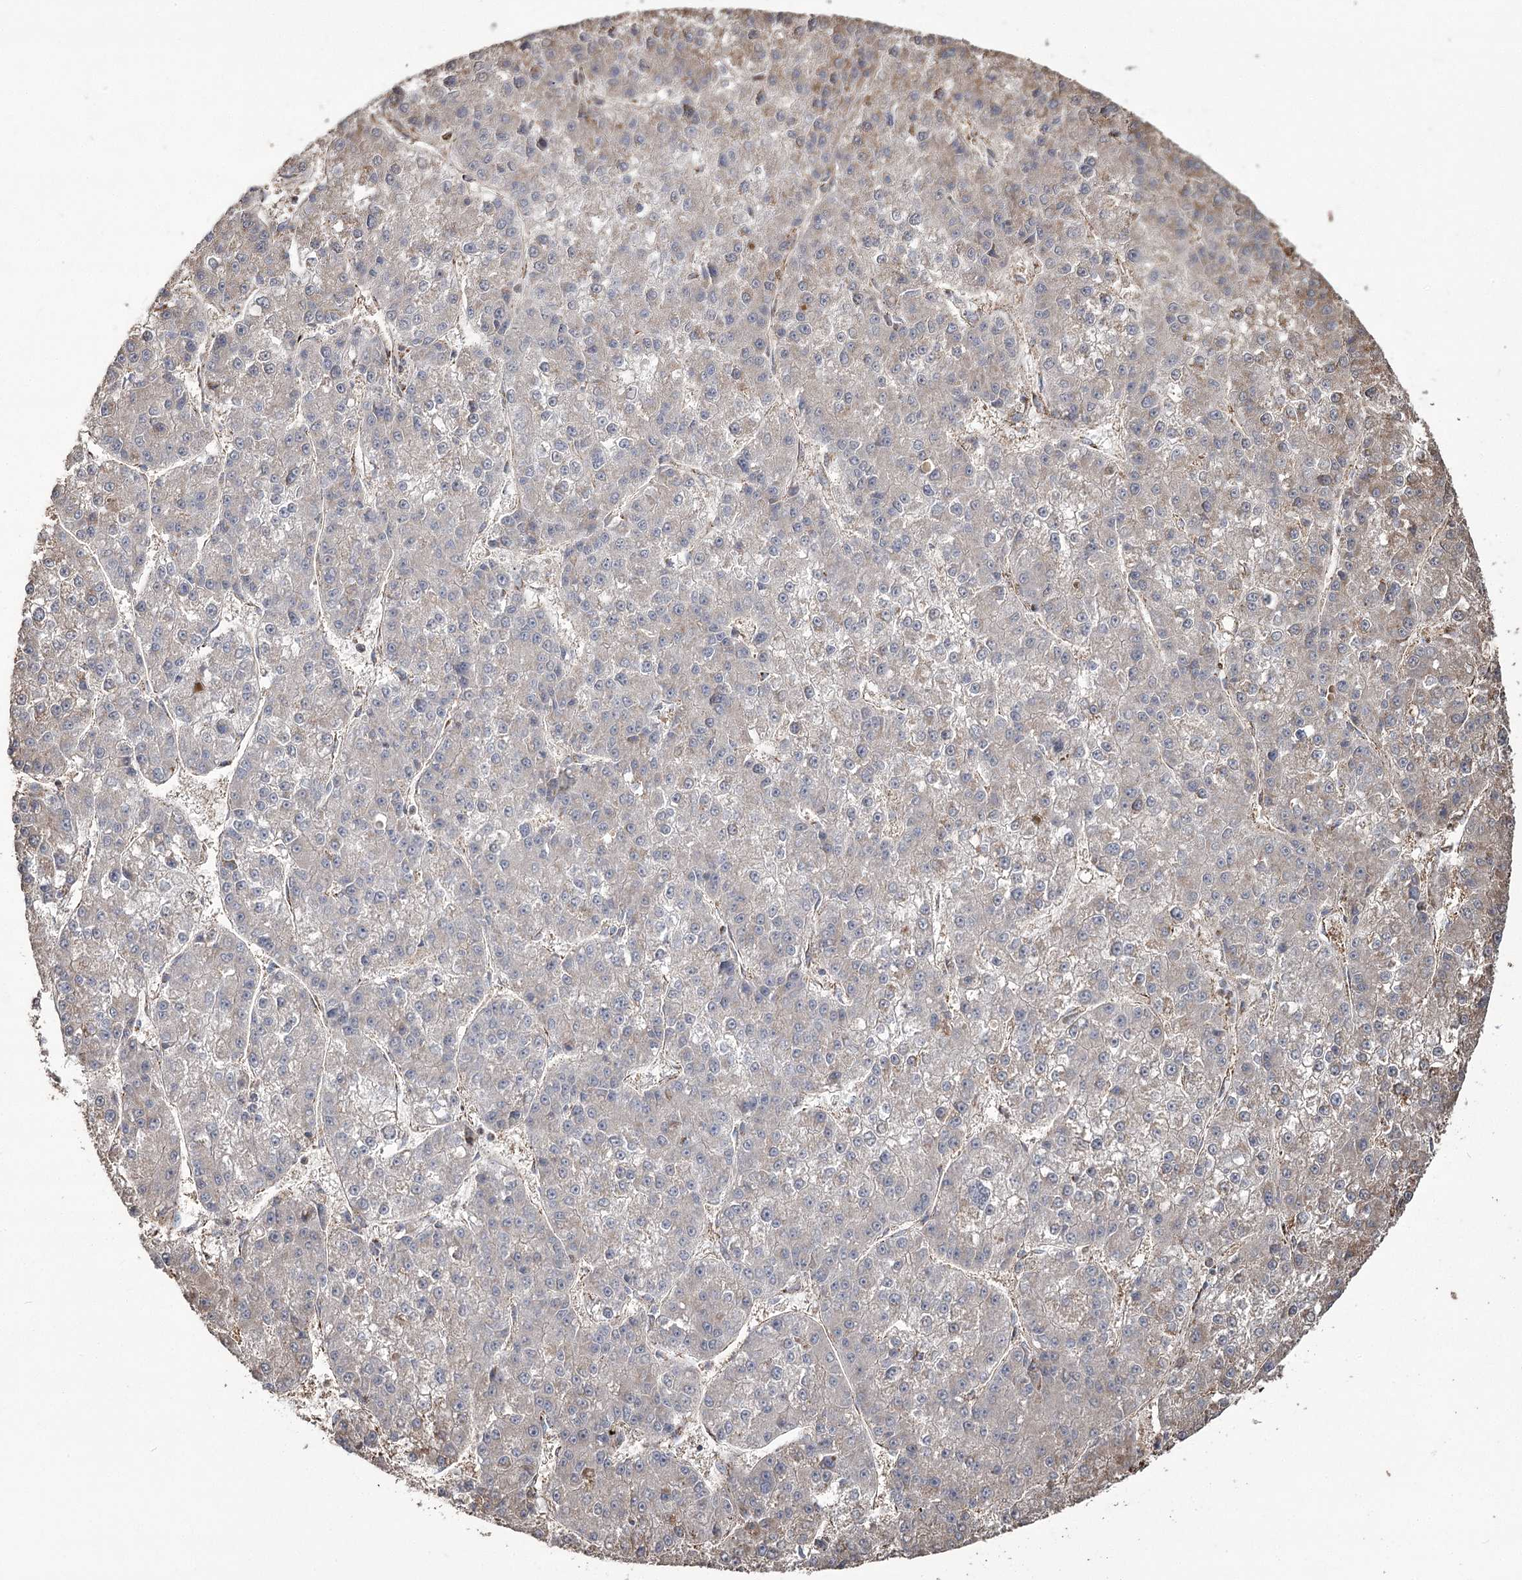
{"staining": {"intensity": "moderate", "quantity": "<25%", "location": "cytoplasmic/membranous"}, "tissue": "liver cancer", "cell_type": "Tumor cells", "image_type": "cancer", "snomed": [{"axis": "morphology", "description": "Carcinoma, Hepatocellular, NOS"}, {"axis": "topography", "description": "Liver"}], "caption": "Protein analysis of liver hepatocellular carcinoma tissue shows moderate cytoplasmic/membranous expression in approximately <25% of tumor cells.", "gene": "RANBP3L", "patient": {"sex": "female", "age": 73}}